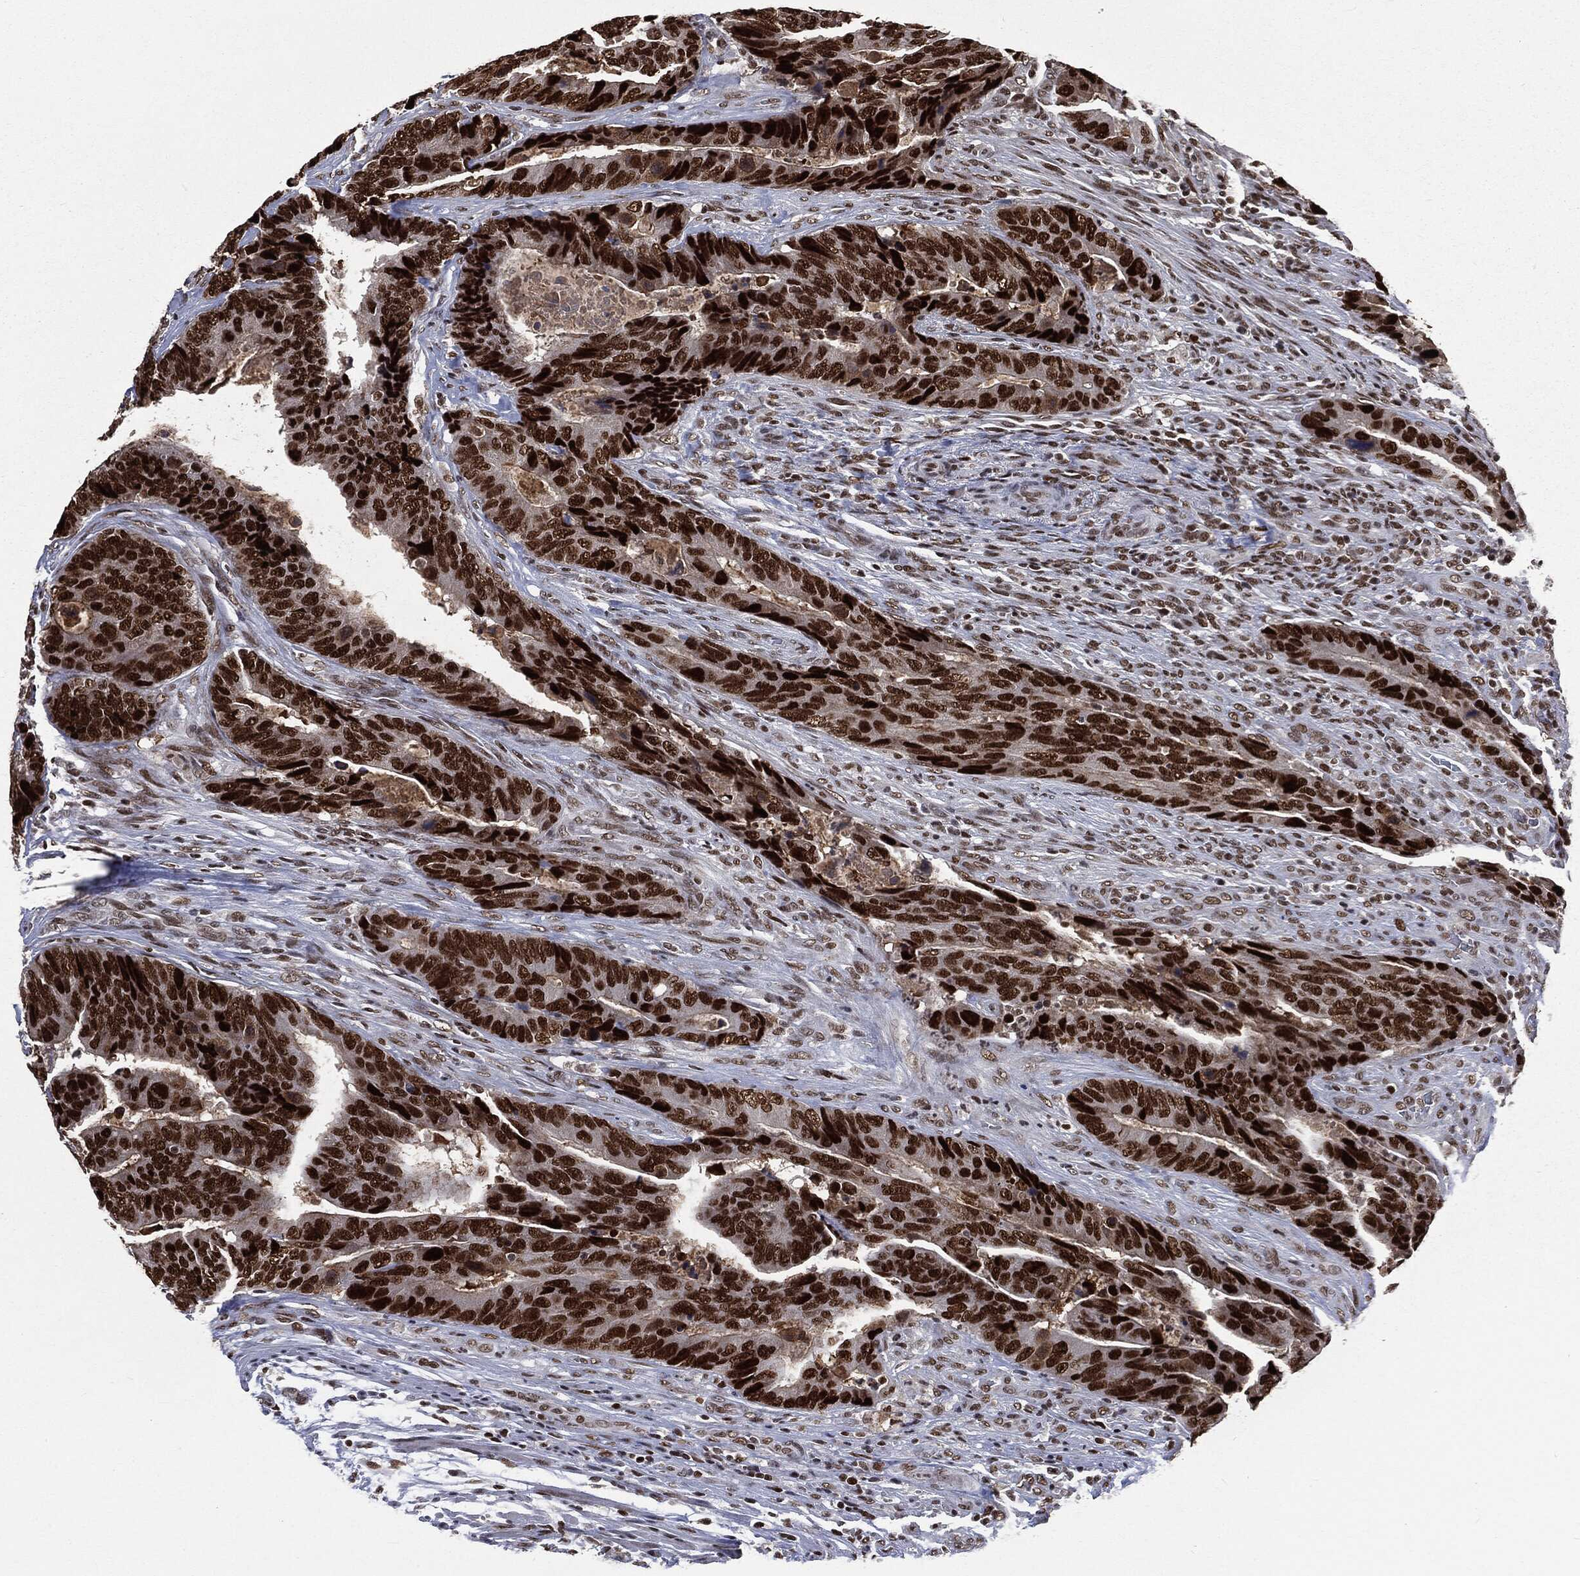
{"staining": {"intensity": "strong", "quantity": ">75%", "location": "nuclear"}, "tissue": "colorectal cancer", "cell_type": "Tumor cells", "image_type": "cancer", "snomed": [{"axis": "morphology", "description": "Adenocarcinoma, NOS"}, {"axis": "topography", "description": "Colon"}], "caption": "There is high levels of strong nuclear expression in tumor cells of colorectal adenocarcinoma, as demonstrated by immunohistochemical staining (brown color).", "gene": "DPH2", "patient": {"sex": "female", "age": 56}}